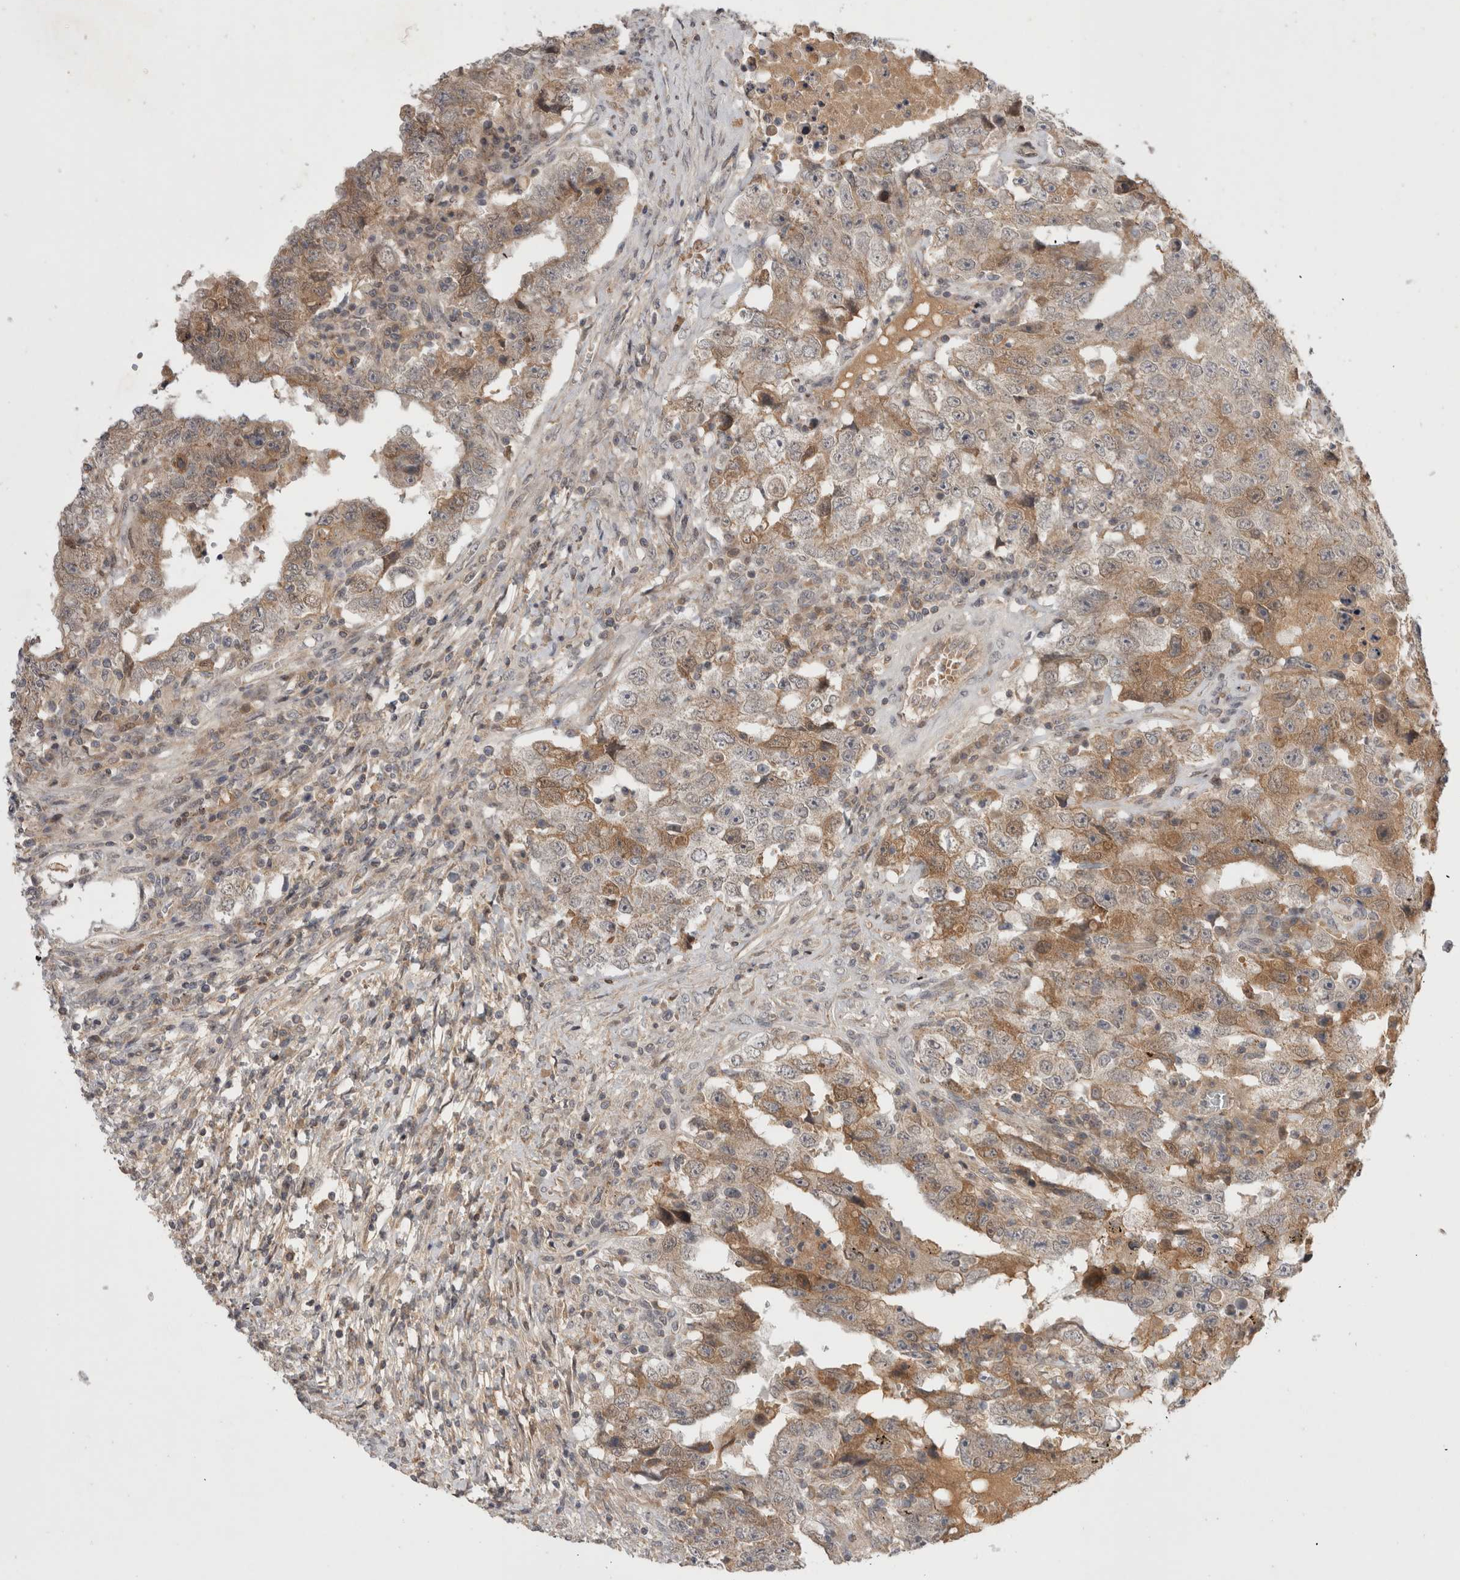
{"staining": {"intensity": "moderate", "quantity": ">75%", "location": "cytoplasmic/membranous"}, "tissue": "testis cancer", "cell_type": "Tumor cells", "image_type": "cancer", "snomed": [{"axis": "morphology", "description": "Carcinoma, Embryonal, NOS"}, {"axis": "topography", "description": "Testis"}], "caption": "A medium amount of moderate cytoplasmic/membranous expression is present in approximately >75% of tumor cells in testis embryonal carcinoma tissue. The protein of interest is shown in brown color, while the nuclei are stained blue.", "gene": "PLEKHM1", "patient": {"sex": "male", "age": 26}}